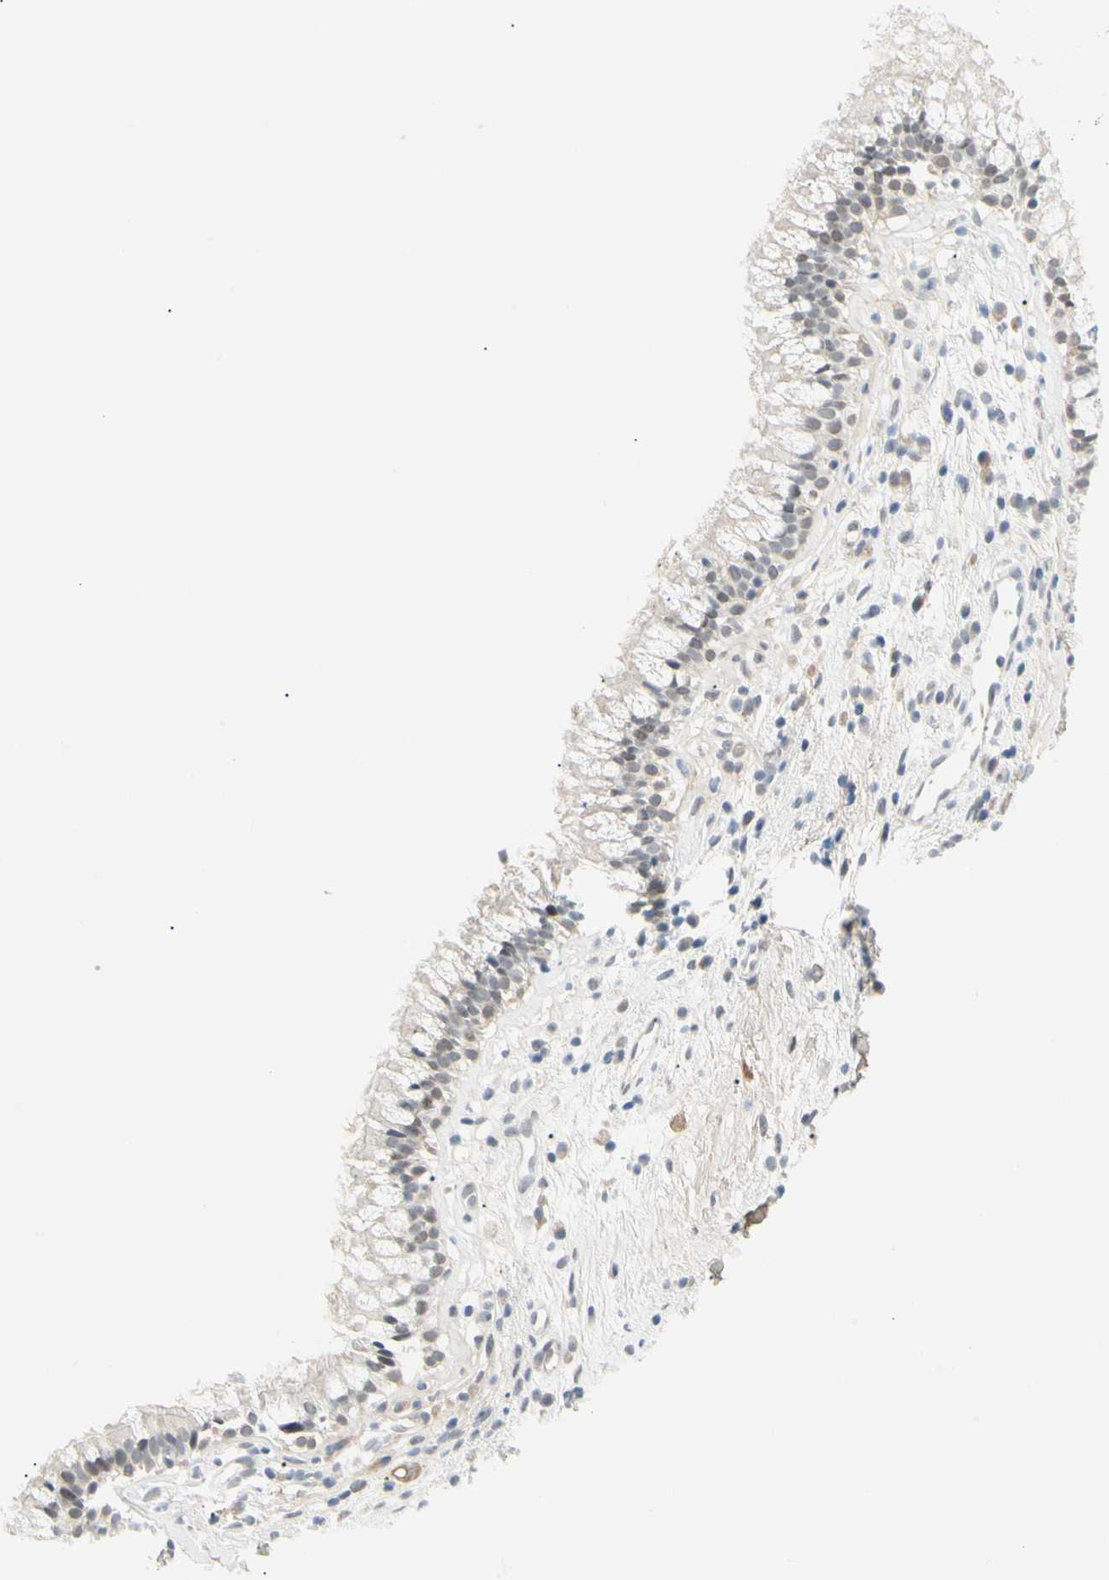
{"staining": {"intensity": "weak", "quantity": "25%-75%", "location": "nuclear"}, "tissue": "nasopharynx", "cell_type": "Respiratory epithelial cells", "image_type": "normal", "snomed": [{"axis": "morphology", "description": "Normal tissue, NOS"}, {"axis": "topography", "description": "Nasopharynx"}], "caption": "High-magnification brightfield microscopy of benign nasopharynx stained with DAB (3,3'-diaminobenzidine) (brown) and counterstained with hematoxylin (blue). respiratory epithelial cells exhibit weak nuclear staining is present in about25%-75% of cells. The staining was performed using DAB, with brown indicating positive protein expression. Nuclei are stained blue with hematoxylin.", "gene": "ASPN", "patient": {"sex": "male", "age": 21}}